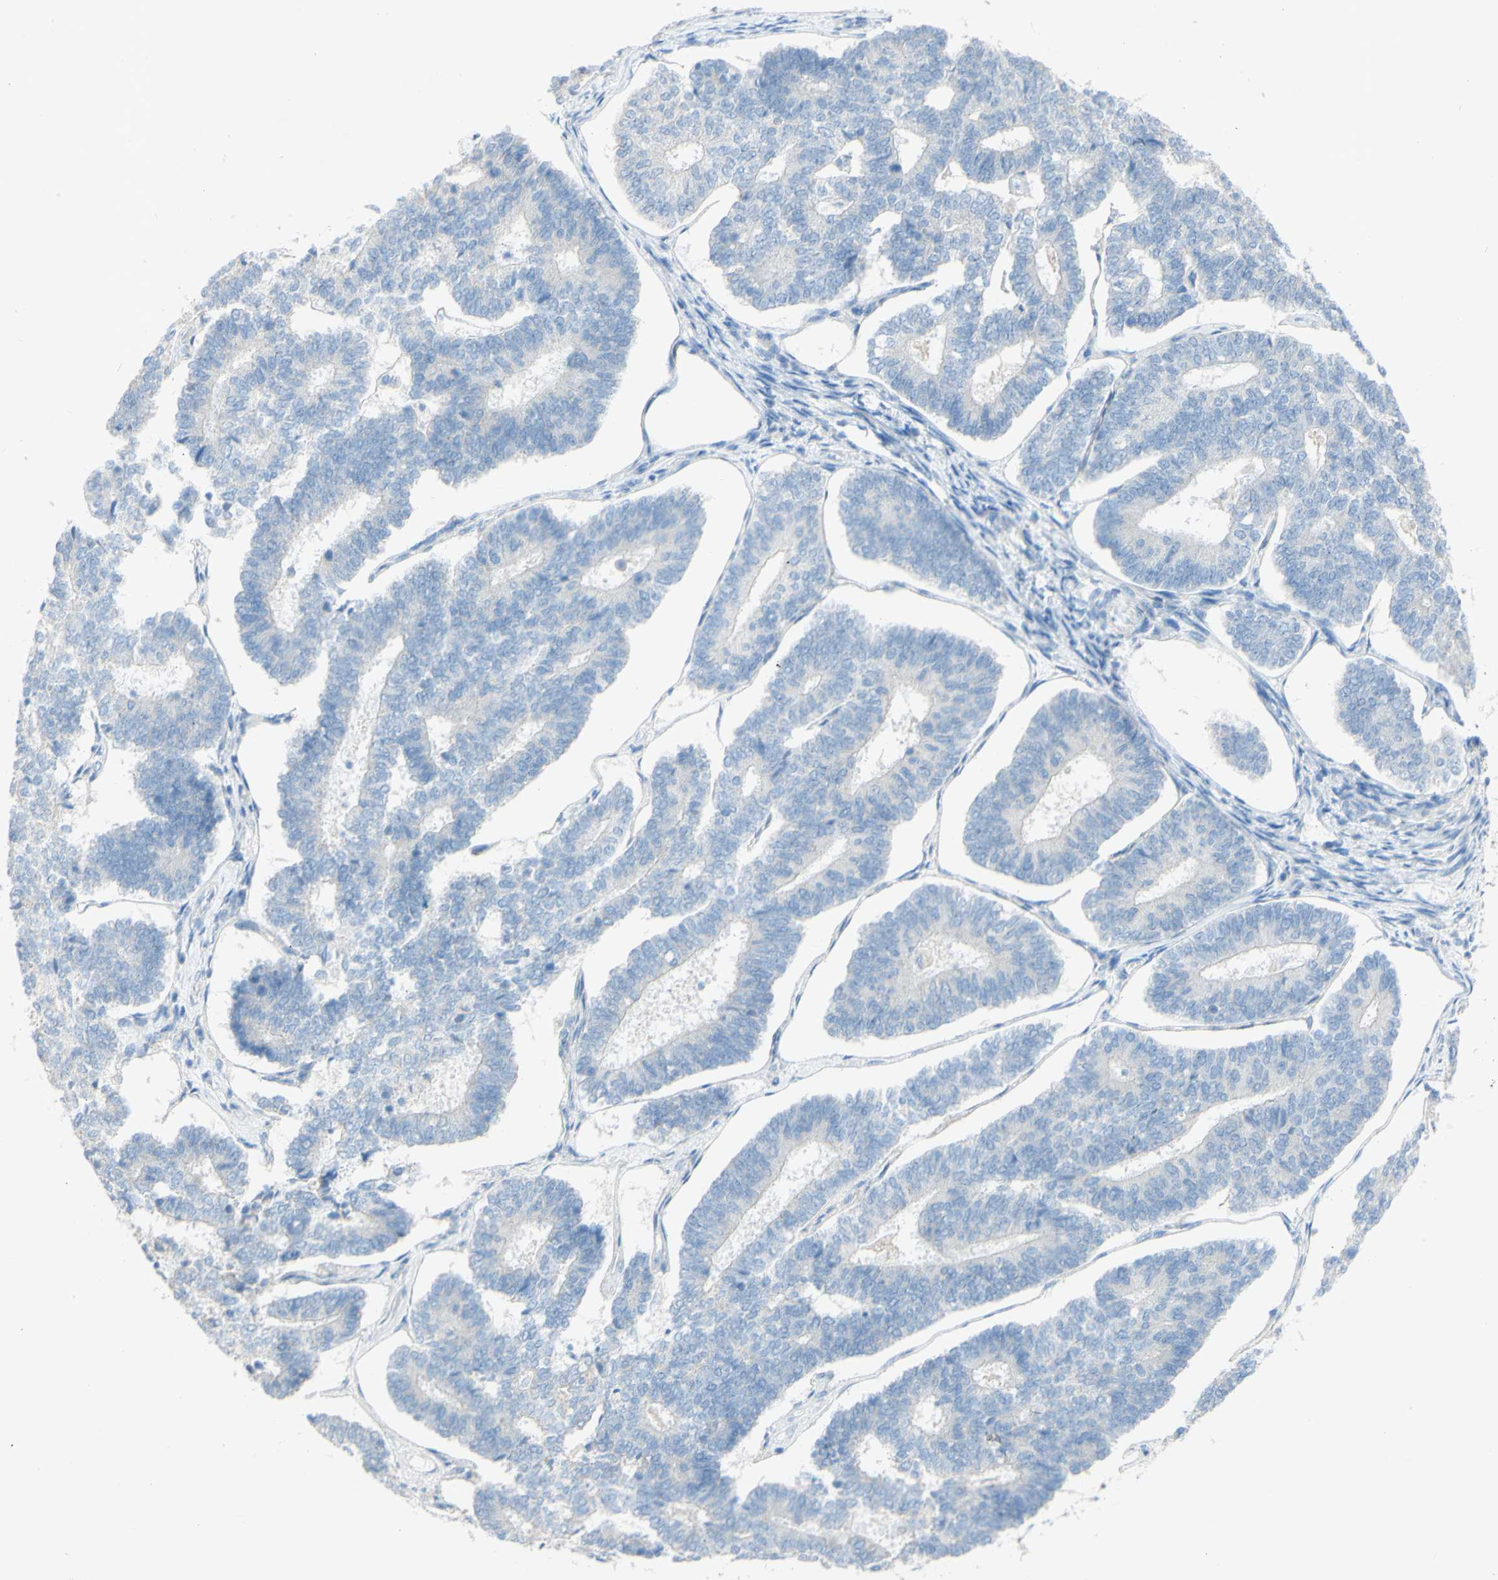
{"staining": {"intensity": "negative", "quantity": "none", "location": "none"}, "tissue": "endometrial cancer", "cell_type": "Tumor cells", "image_type": "cancer", "snomed": [{"axis": "morphology", "description": "Adenocarcinoma, NOS"}, {"axis": "topography", "description": "Endometrium"}], "caption": "There is no significant expression in tumor cells of adenocarcinoma (endometrial).", "gene": "ACADL", "patient": {"sex": "female", "age": 70}}